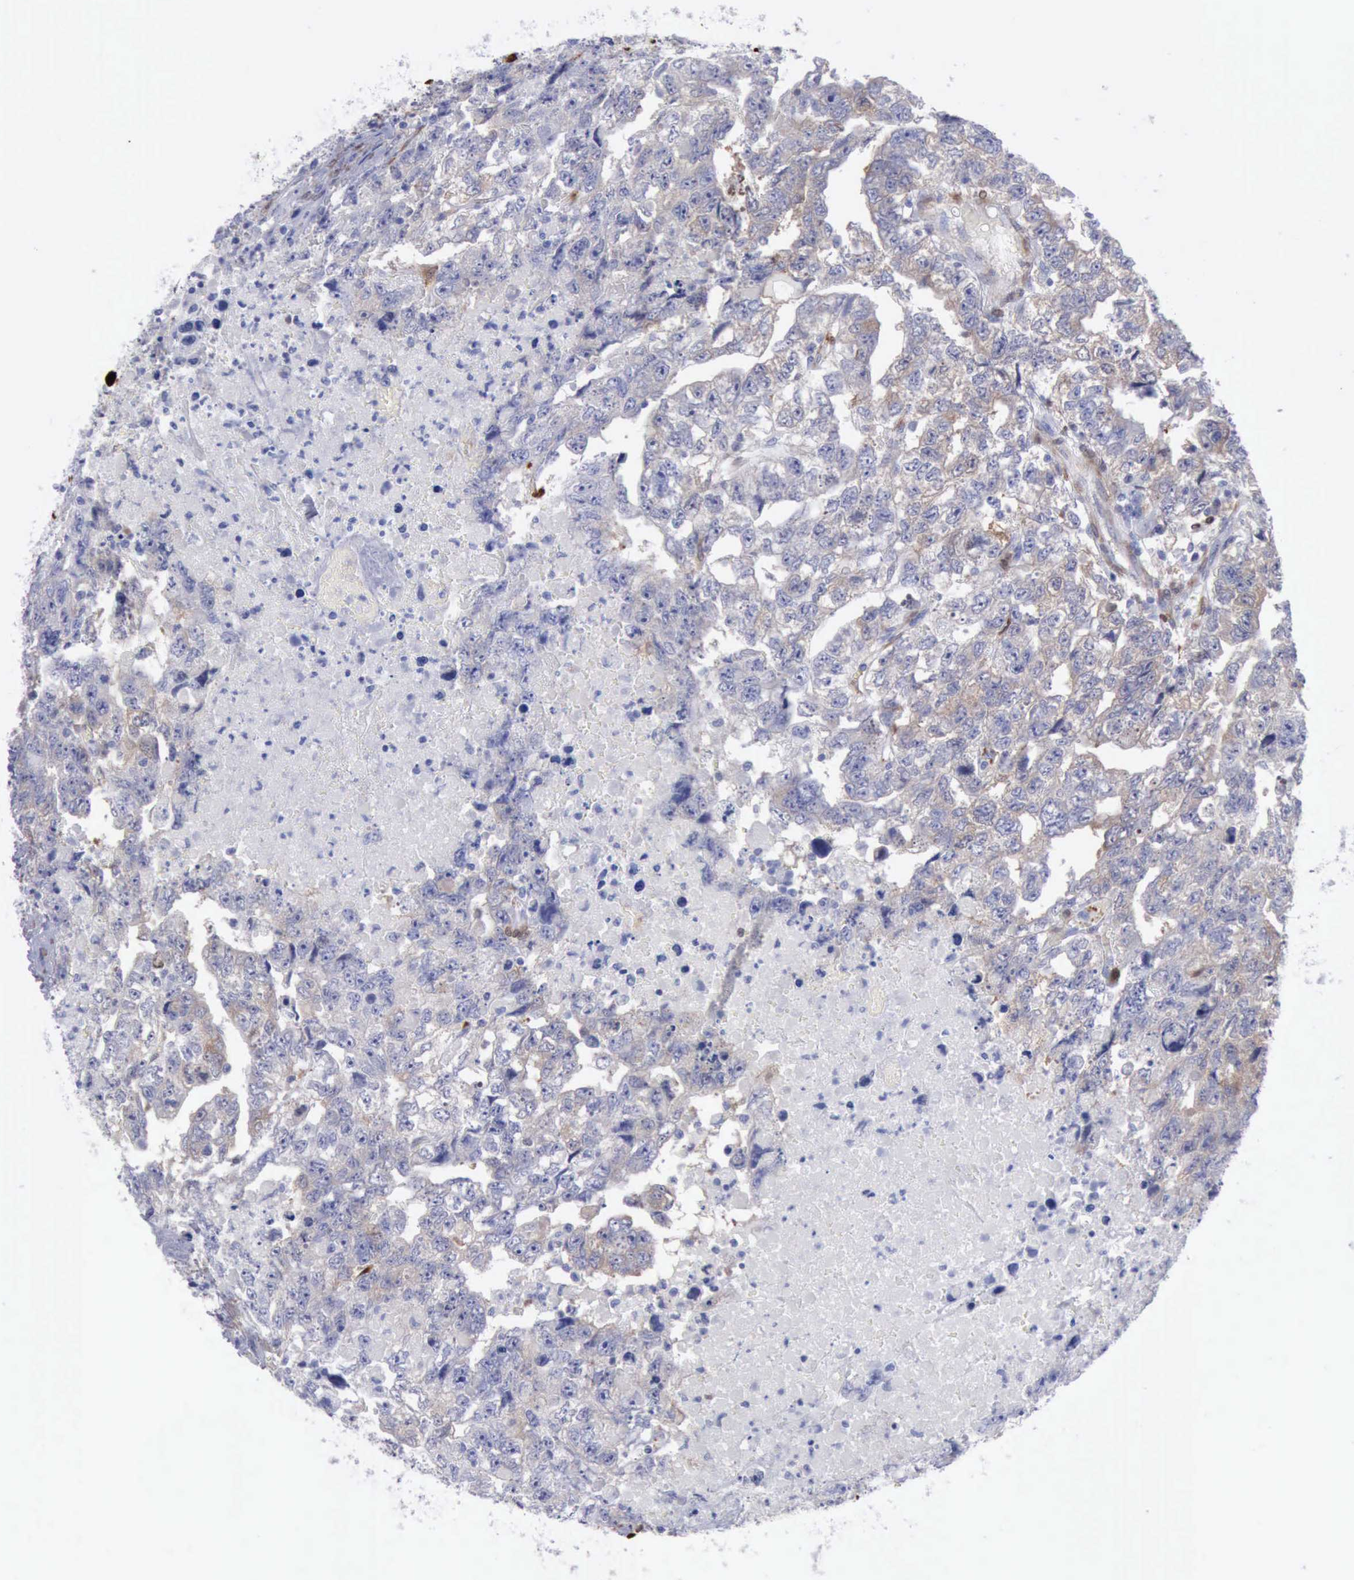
{"staining": {"intensity": "negative", "quantity": "none", "location": "none"}, "tissue": "testis cancer", "cell_type": "Tumor cells", "image_type": "cancer", "snomed": [{"axis": "morphology", "description": "Carcinoma, Embryonal, NOS"}, {"axis": "topography", "description": "Testis"}], "caption": "Immunohistochemistry histopathology image of testis cancer stained for a protein (brown), which displays no expression in tumor cells.", "gene": "FHL1", "patient": {"sex": "male", "age": 36}}